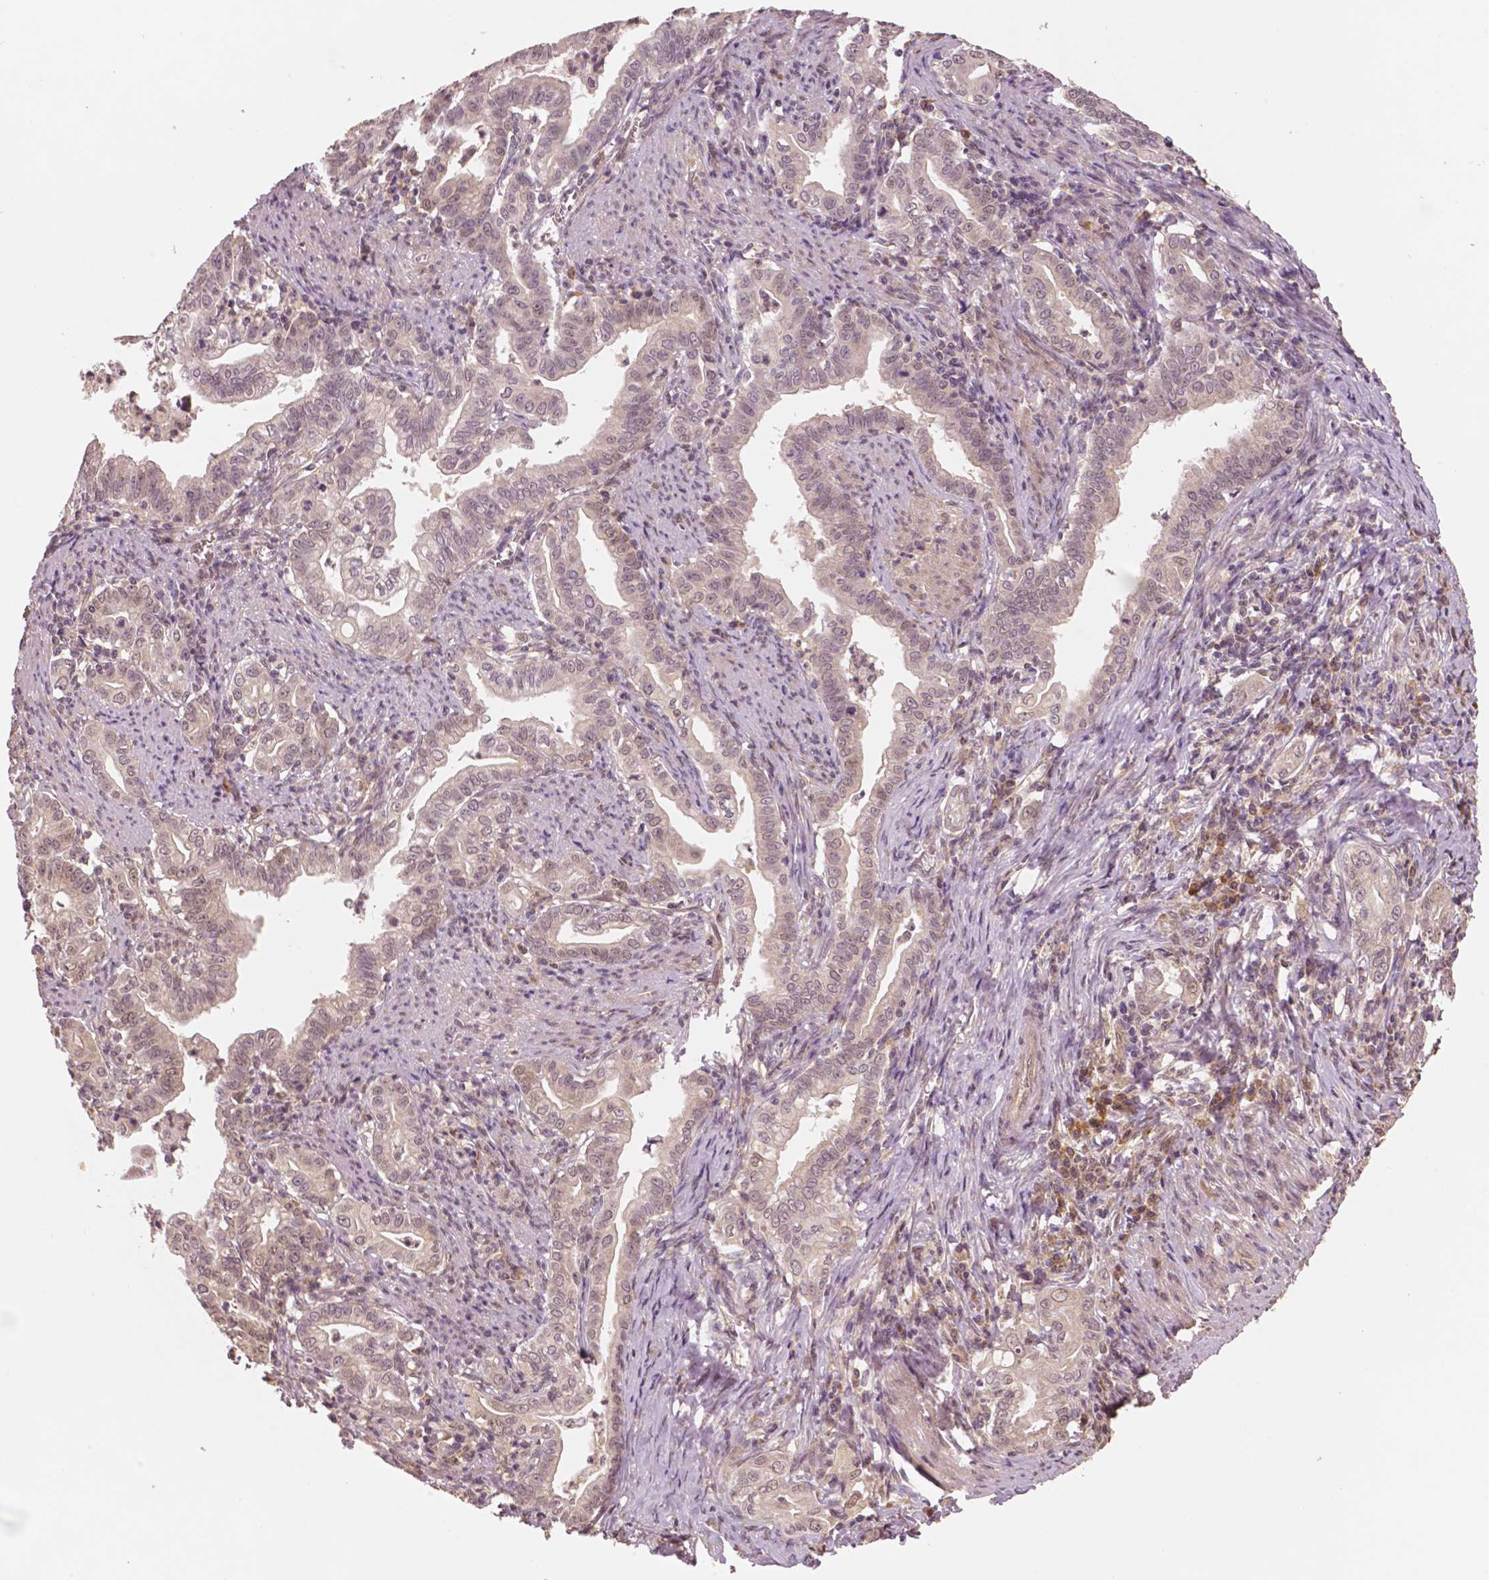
{"staining": {"intensity": "moderate", "quantity": "25%-75%", "location": "cytoplasmic/membranous,nuclear"}, "tissue": "stomach cancer", "cell_type": "Tumor cells", "image_type": "cancer", "snomed": [{"axis": "morphology", "description": "Adenocarcinoma, NOS"}, {"axis": "topography", "description": "Stomach, upper"}], "caption": "Moderate cytoplasmic/membranous and nuclear positivity is appreciated in about 25%-75% of tumor cells in stomach cancer. The staining was performed using DAB (3,3'-diaminobenzidine), with brown indicating positive protein expression. Nuclei are stained blue with hematoxylin.", "gene": "STAT3", "patient": {"sex": "female", "age": 79}}